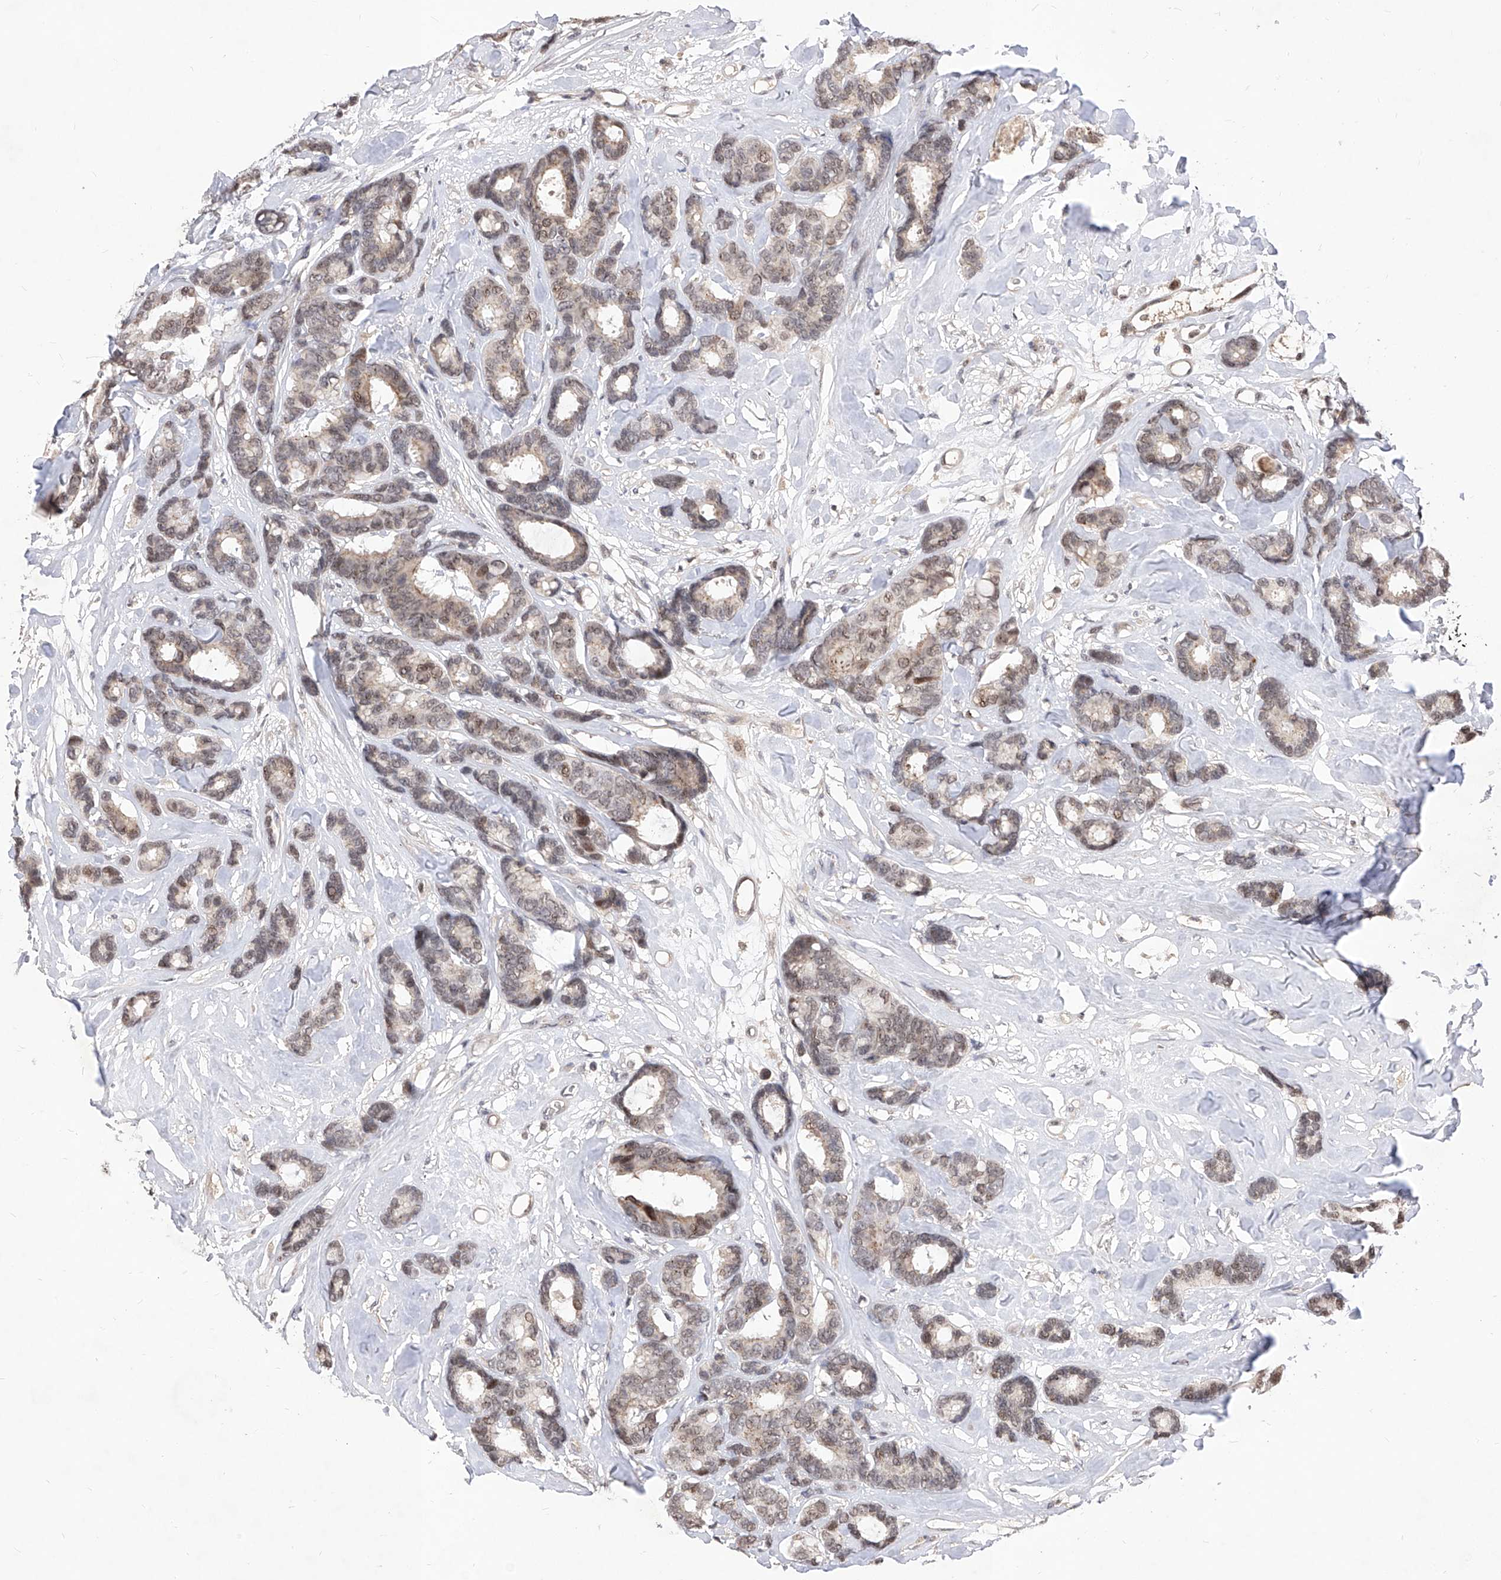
{"staining": {"intensity": "weak", "quantity": "25%-75%", "location": "nuclear"}, "tissue": "breast cancer", "cell_type": "Tumor cells", "image_type": "cancer", "snomed": [{"axis": "morphology", "description": "Duct carcinoma"}, {"axis": "topography", "description": "Breast"}], "caption": "This histopathology image displays breast infiltrating ductal carcinoma stained with immunohistochemistry to label a protein in brown. The nuclear of tumor cells show weak positivity for the protein. Nuclei are counter-stained blue.", "gene": "LGR4", "patient": {"sex": "female", "age": 87}}